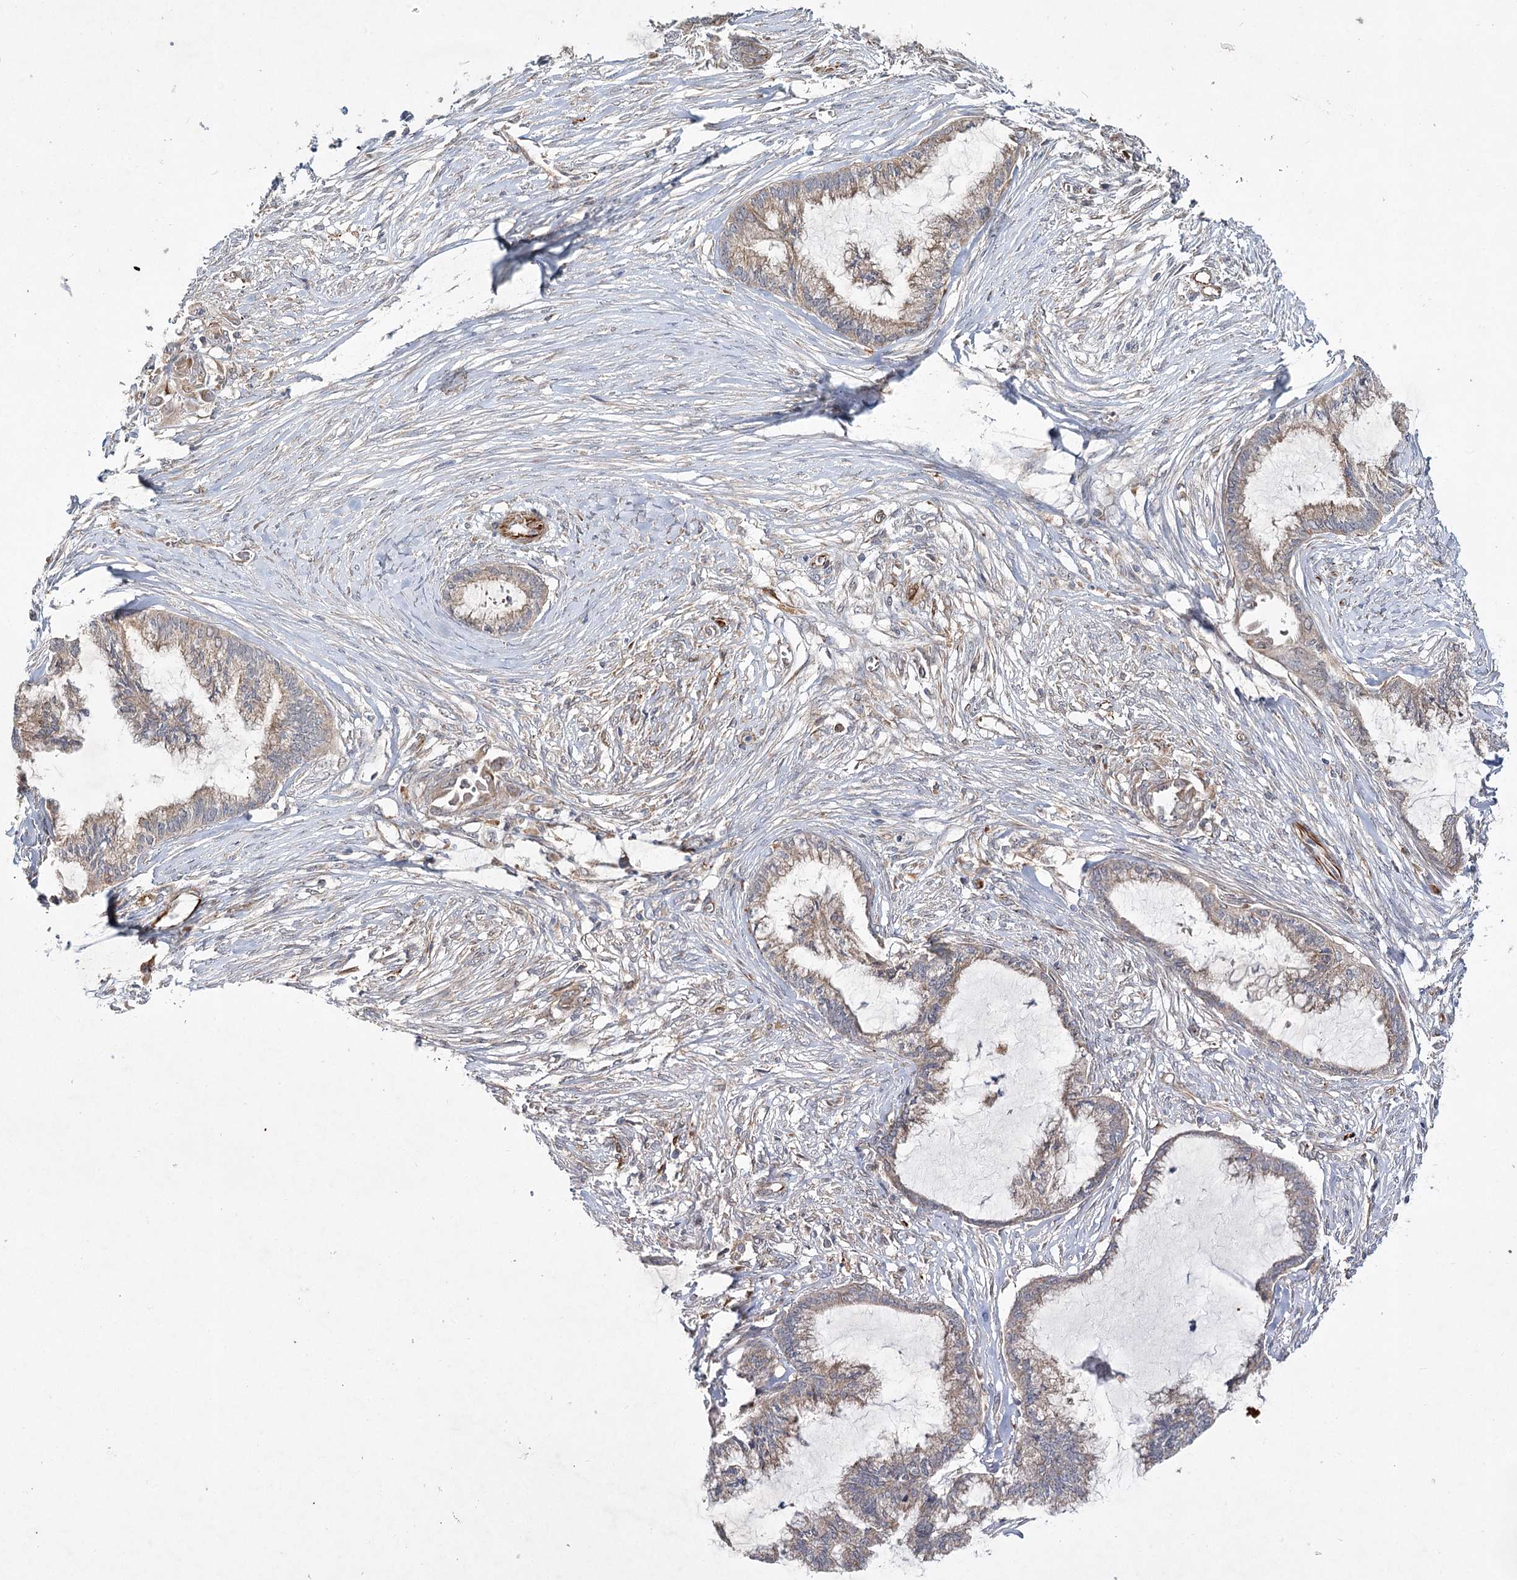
{"staining": {"intensity": "weak", "quantity": "<25%", "location": "cytoplasmic/membranous"}, "tissue": "endometrial cancer", "cell_type": "Tumor cells", "image_type": "cancer", "snomed": [{"axis": "morphology", "description": "Adenocarcinoma, NOS"}, {"axis": "topography", "description": "Endometrium"}], "caption": "This is a image of IHC staining of endometrial cancer, which shows no positivity in tumor cells.", "gene": "DPEP2", "patient": {"sex": "female", "age": 86}}